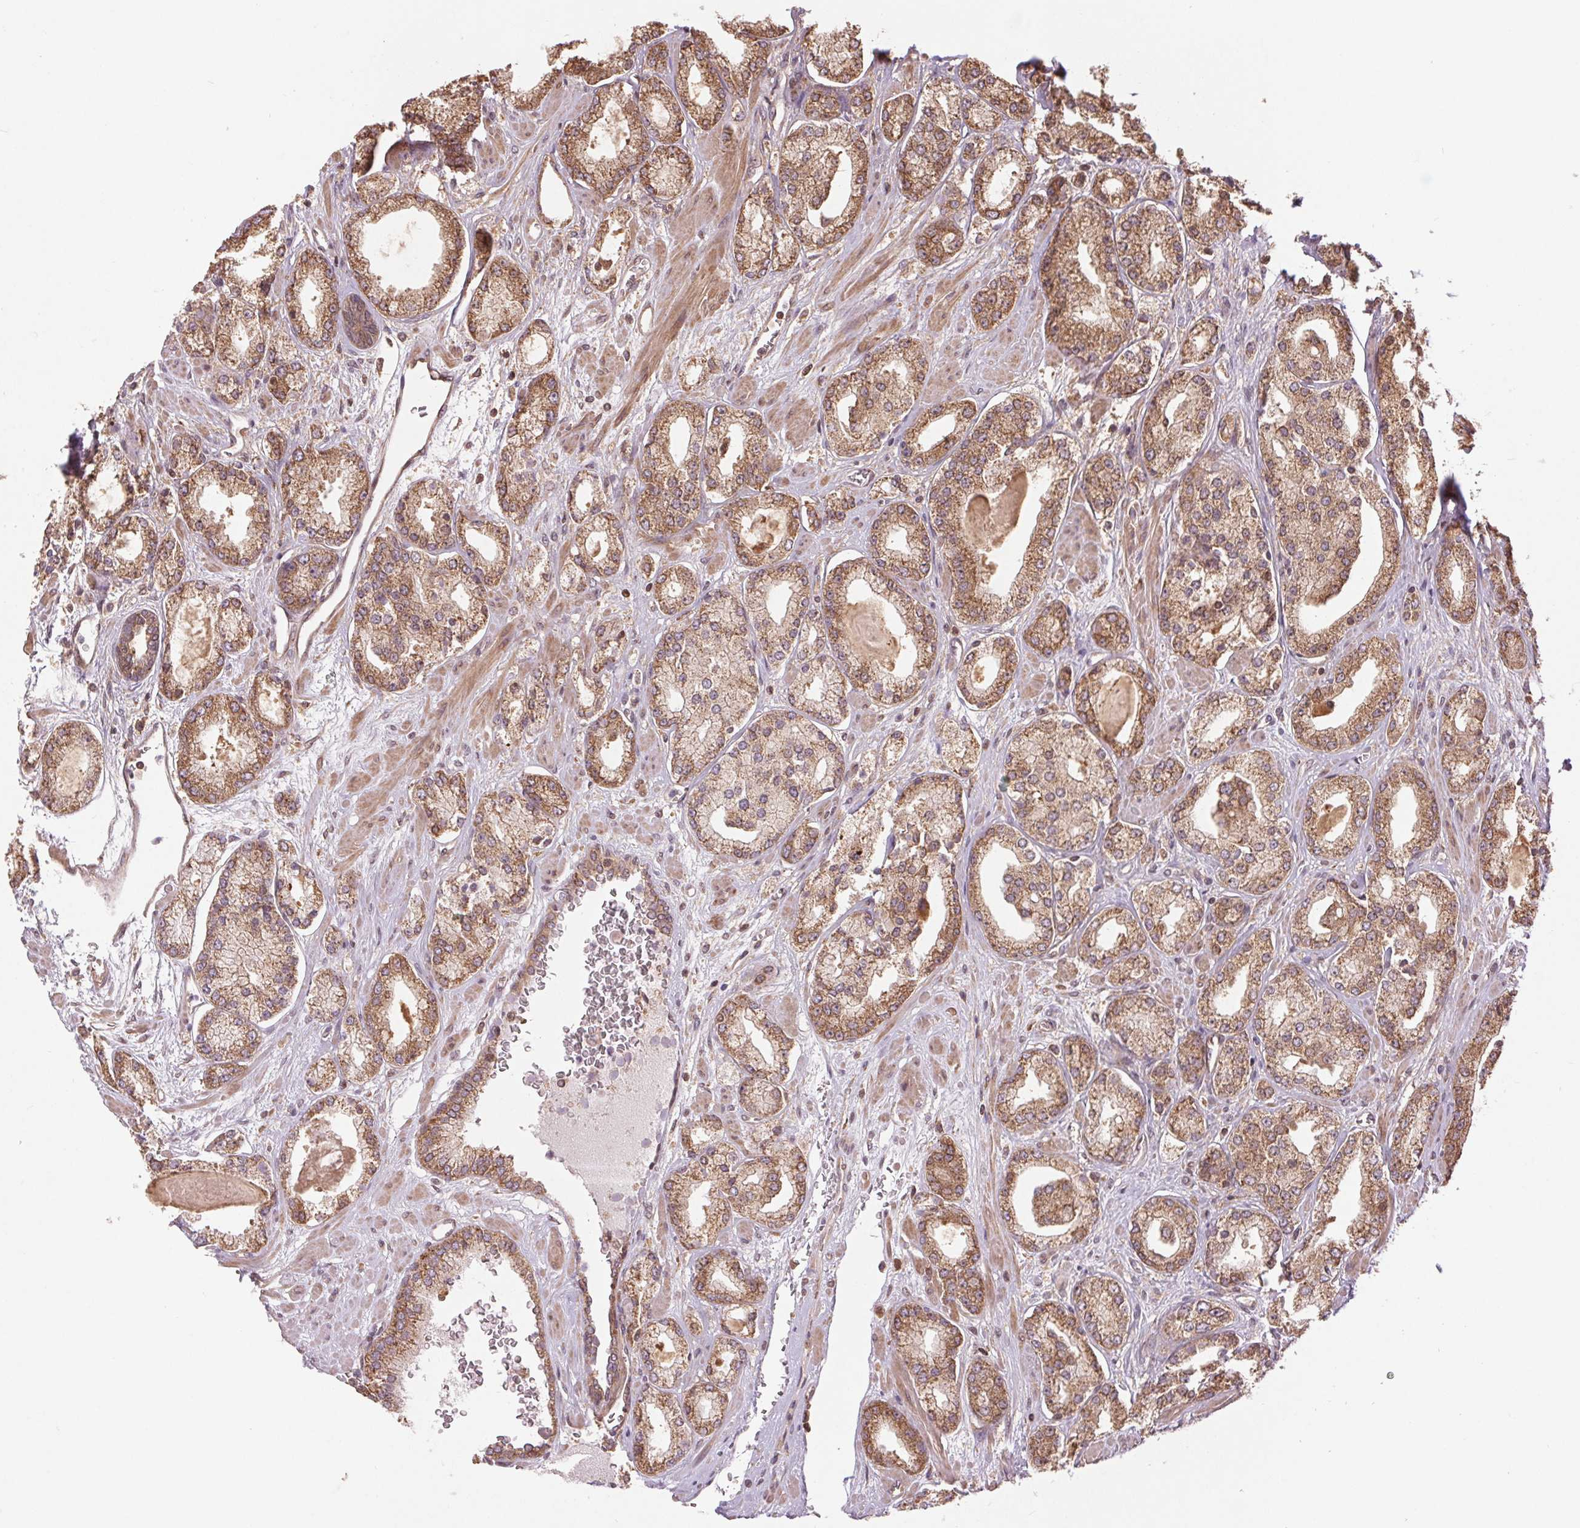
{"staining": {"intensity": "moderate", "quantity": ">75%", "location": "cytoplasmic/membranous"}, "tissue": "prostate cancer", "cell_type": "Tumor cells", "image_type": "cancer", "snomed": [{"axis": "morphology", "description": "Adenocarcinoma, High grade"}, {"axis": "topography", "description": "Prostate"}], "caption": "A high-resolution micrograph shows IHC staining of prostate cancer (high-grade adenocarcinoma), which shows moderate cytoplasmic/membranous expression in approximately >75% of tumor cells.", "gene": "BTF3L4", "patient": {"sex": "male", "age": 64}}